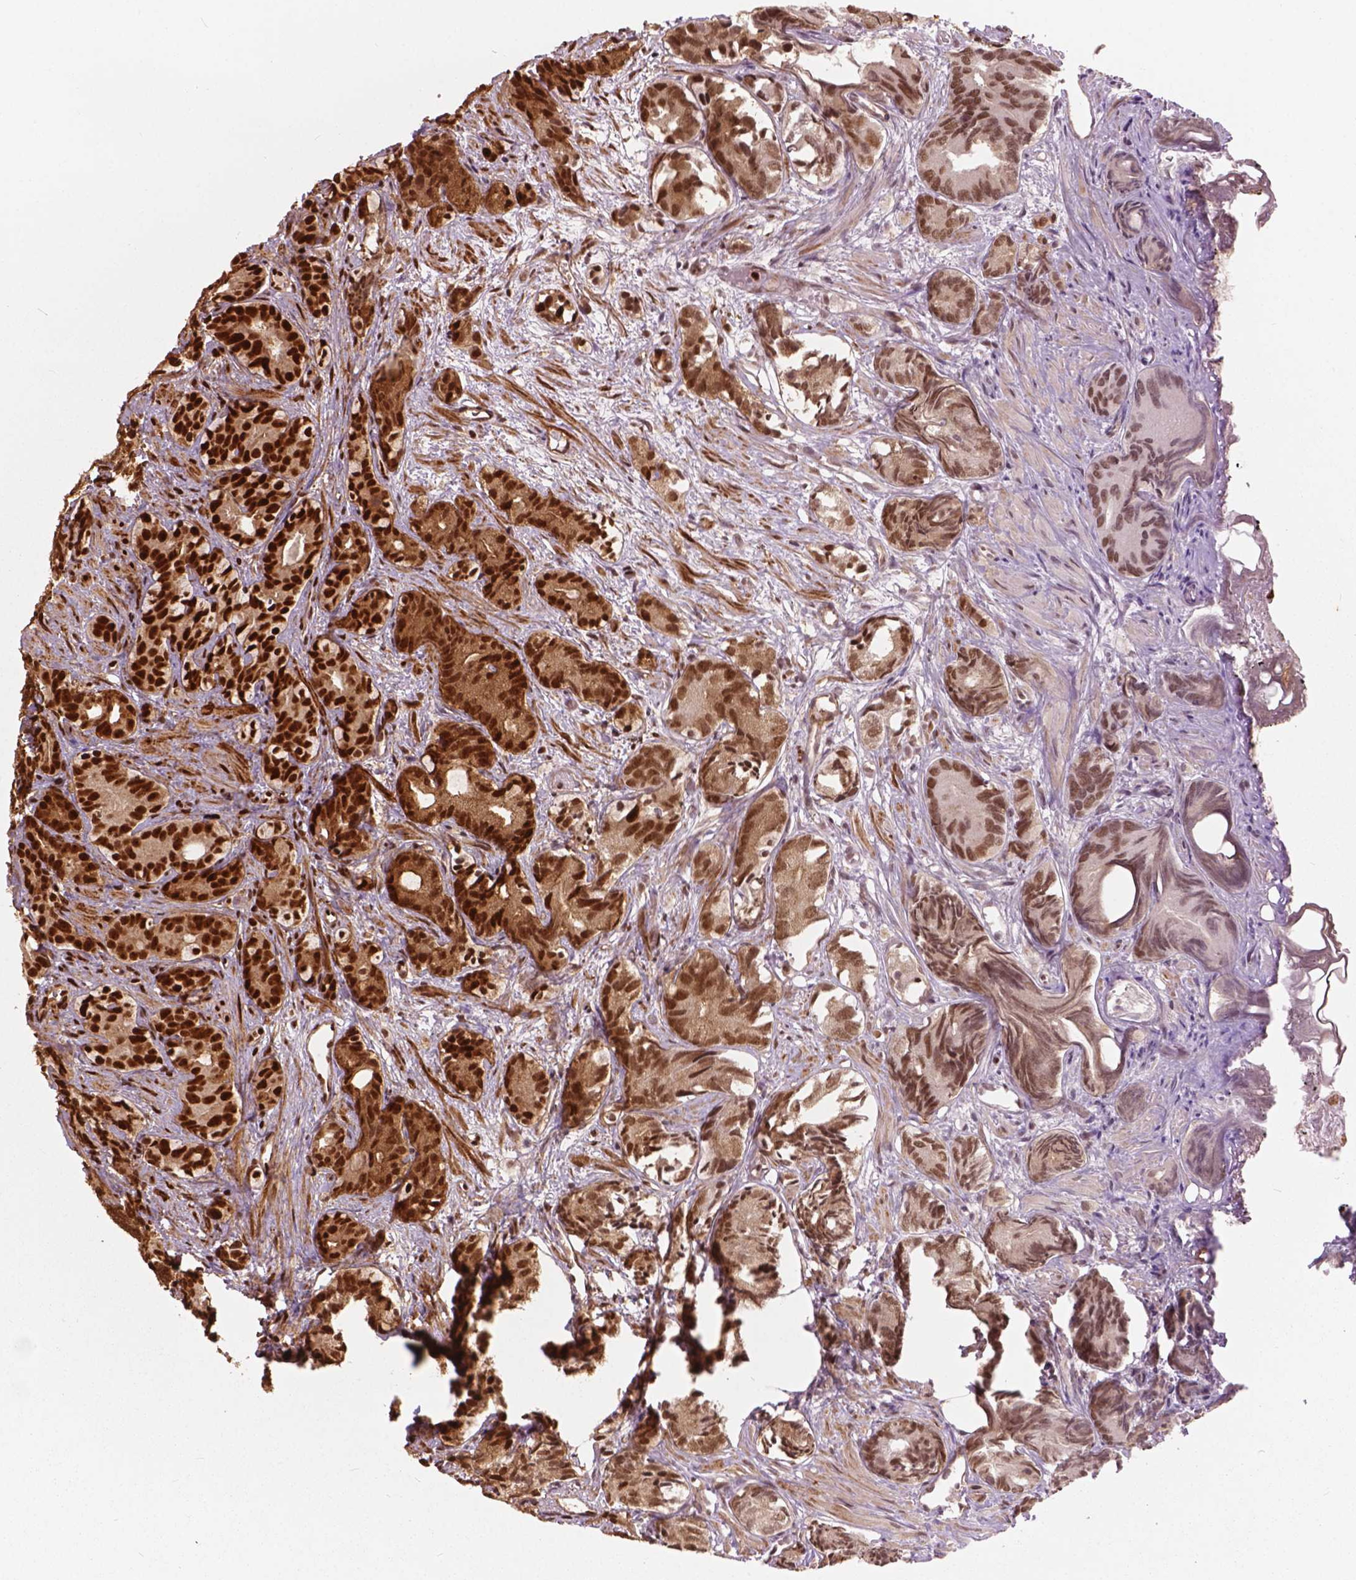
{"staining": {"intensity": "strong", "quantity": ">75%", "location": "cytoplasmic/membranous,nuclear"}, "tissue": "prostate cancer", "cell_type": "Tumor cells", "image_type": "cancer", "snomed": [{"axis": "morphology", "description": "Adenocarcinoma, High grade"}, {"axis": "topography", "description": "Prostate"}], "caption": "Adenocarcinoma (high-grade) (prostate) stained with DAB (3,3'-diaminobenzidine) IHC displays high levels of strong cytoplasmic/membranous and nuclear positivity in about >75% of tumor cells. The protein of interest is shown in brown color, while the nuclei are stained blue.", "gene": "ANP32B", "patient": {"sex": "male", "age": 84}}